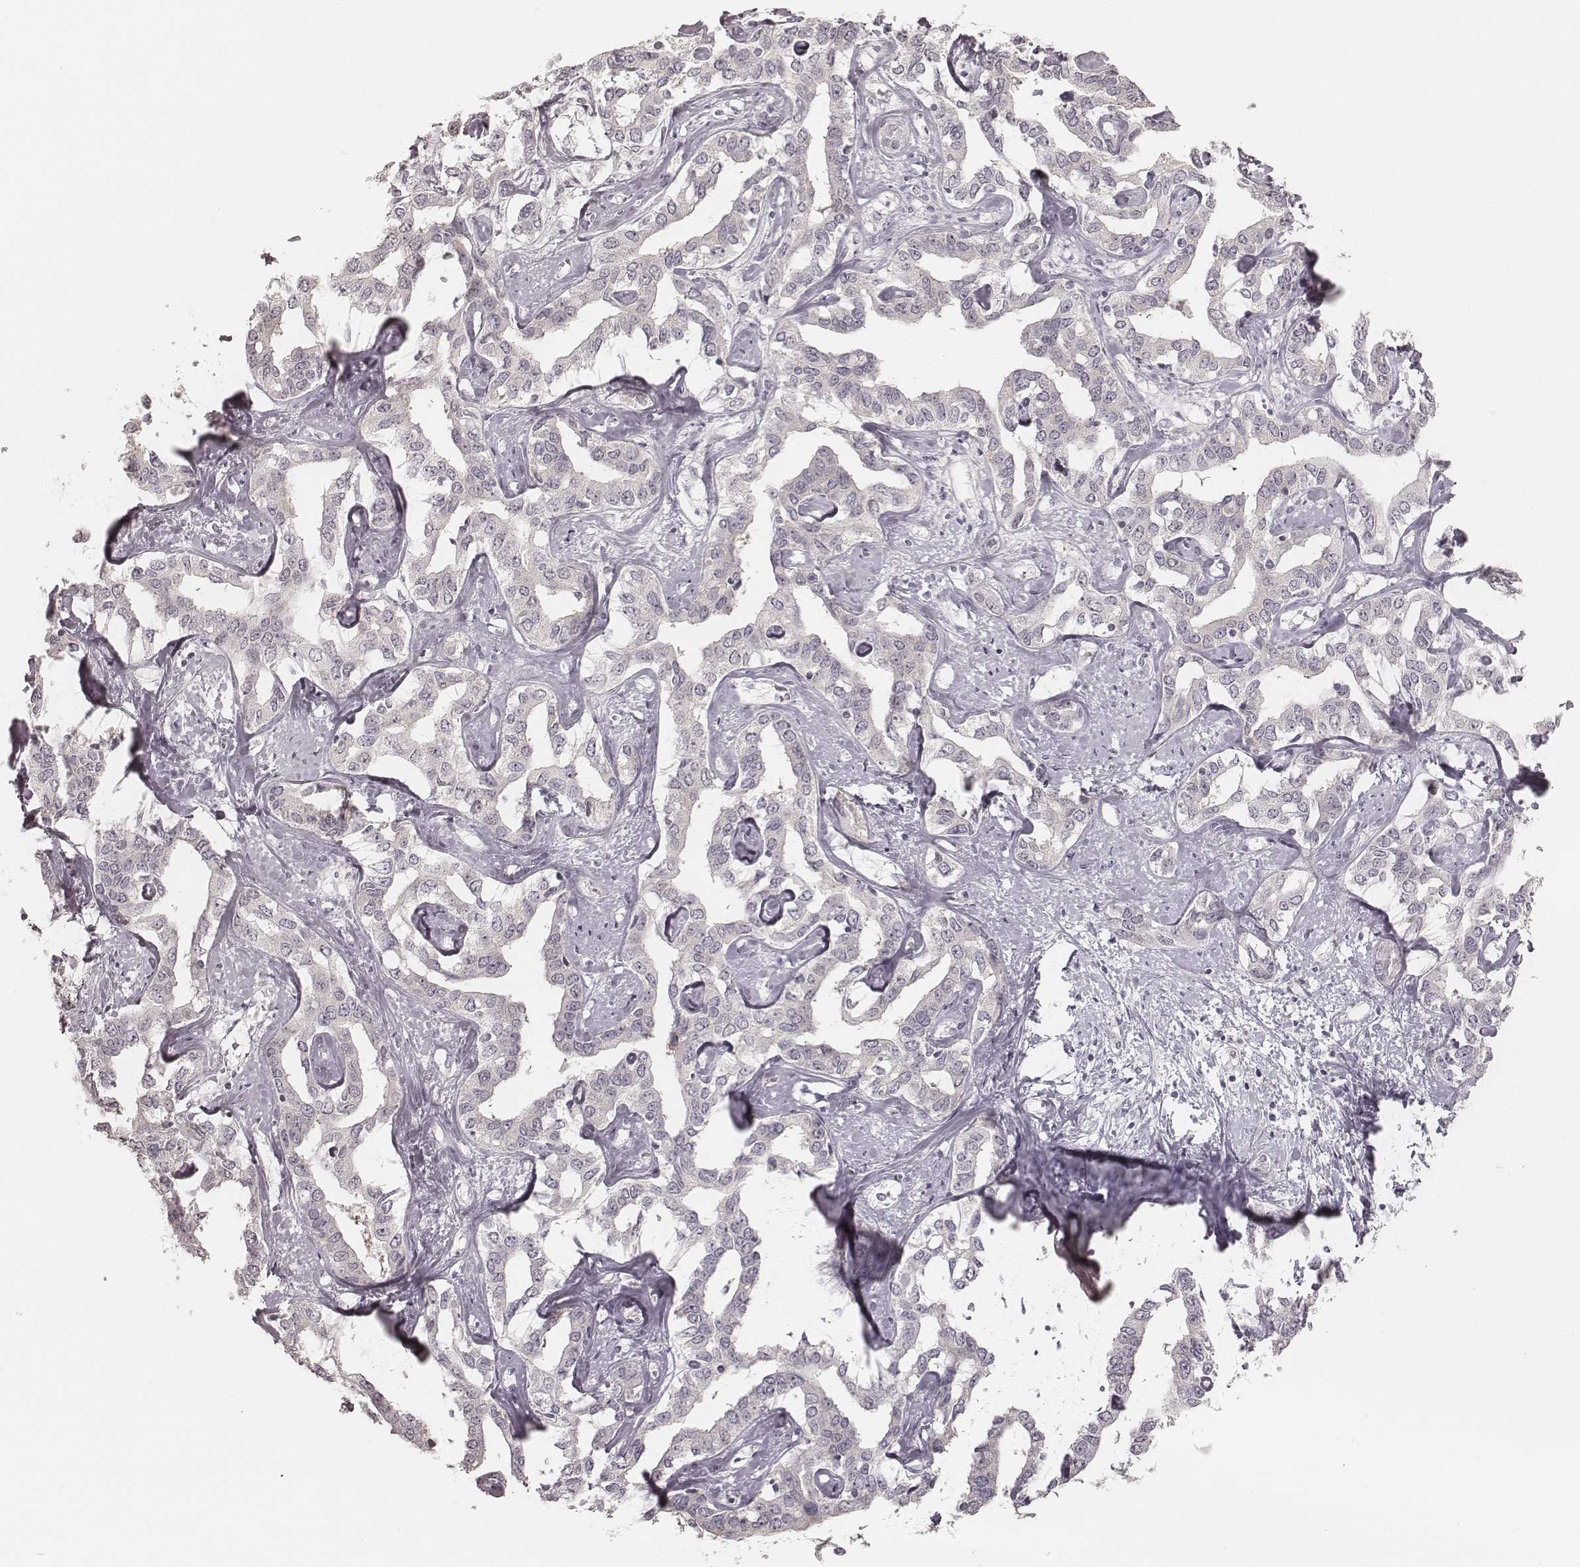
{"staining": {"intensity": "negative", "quantity": "none", "location": "none"}, "tissue": "liver cancer", "cell_type": "Tumor cells", "image_type": "cancer", "snomed": [{"axis": "morphology", "description": "Cholangiocarcinoma"}, {"axis": "topography", "description": "Liver"}], "caption": "A micrograph of cholangiocarcinoma (liver) stained for a protein demonstrates no brown staining in tumor cells.", "gene": "ACACB", "patient": {"sex": "male", "age": 59}}